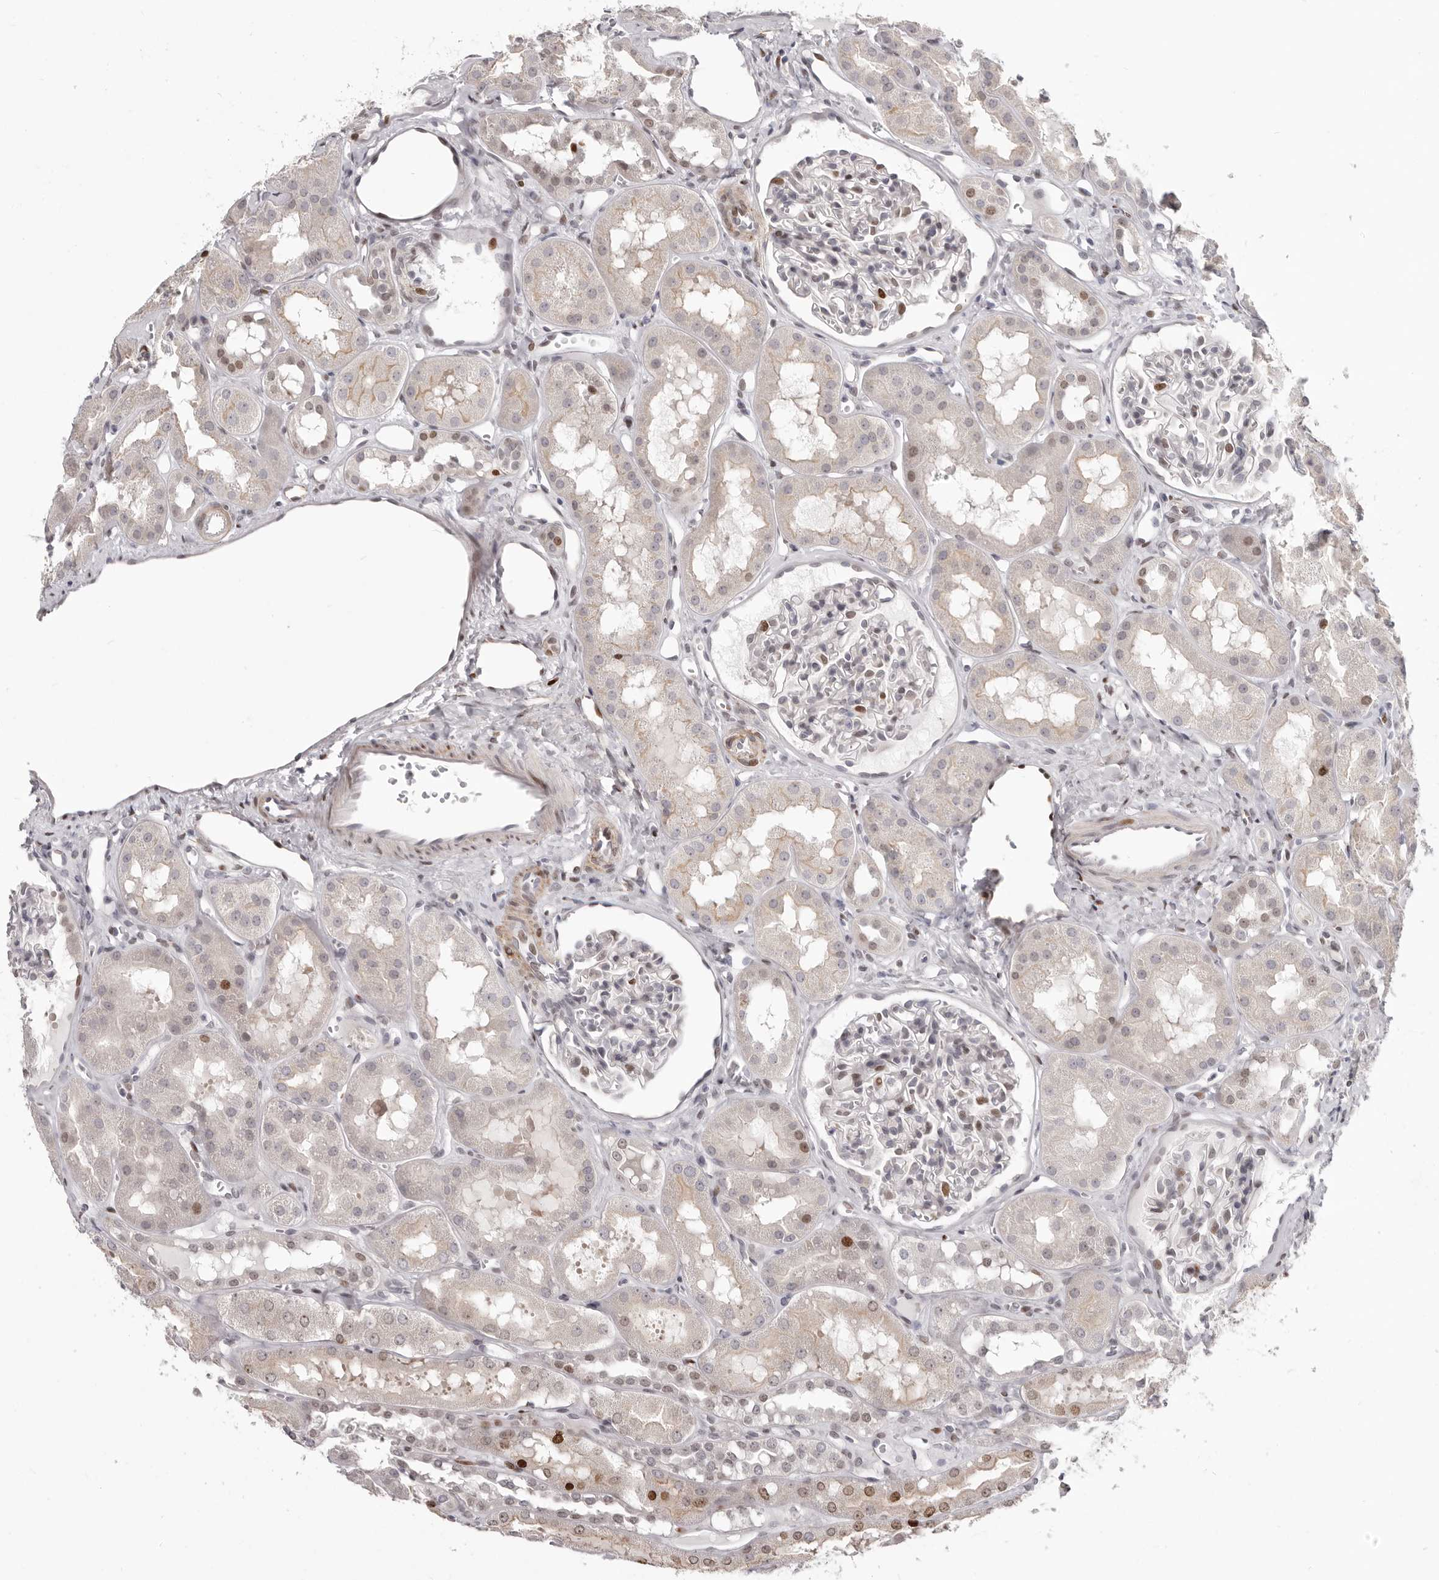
{"staining": {"intensity": "moderate", "quantity": "<25%", "location": "nuclear"}, "tissue": "kidney", "cell_type": "Cells in glomeruli", "image_type": "normal", "snomed": [{"axis": "morphology", "description": "Normal tissue, NOS"}, {"axis": "topography", "description": "Kidney"}], "caption": "DAB (3,3'-diaminobenzidine) immunohistochemical staining of normal kidney shows moderate nuclear protein staining in approximately <25% of cells in glomeruli.", "gene": "SRP19", "patient": {"sex": "male", "age": 16}}